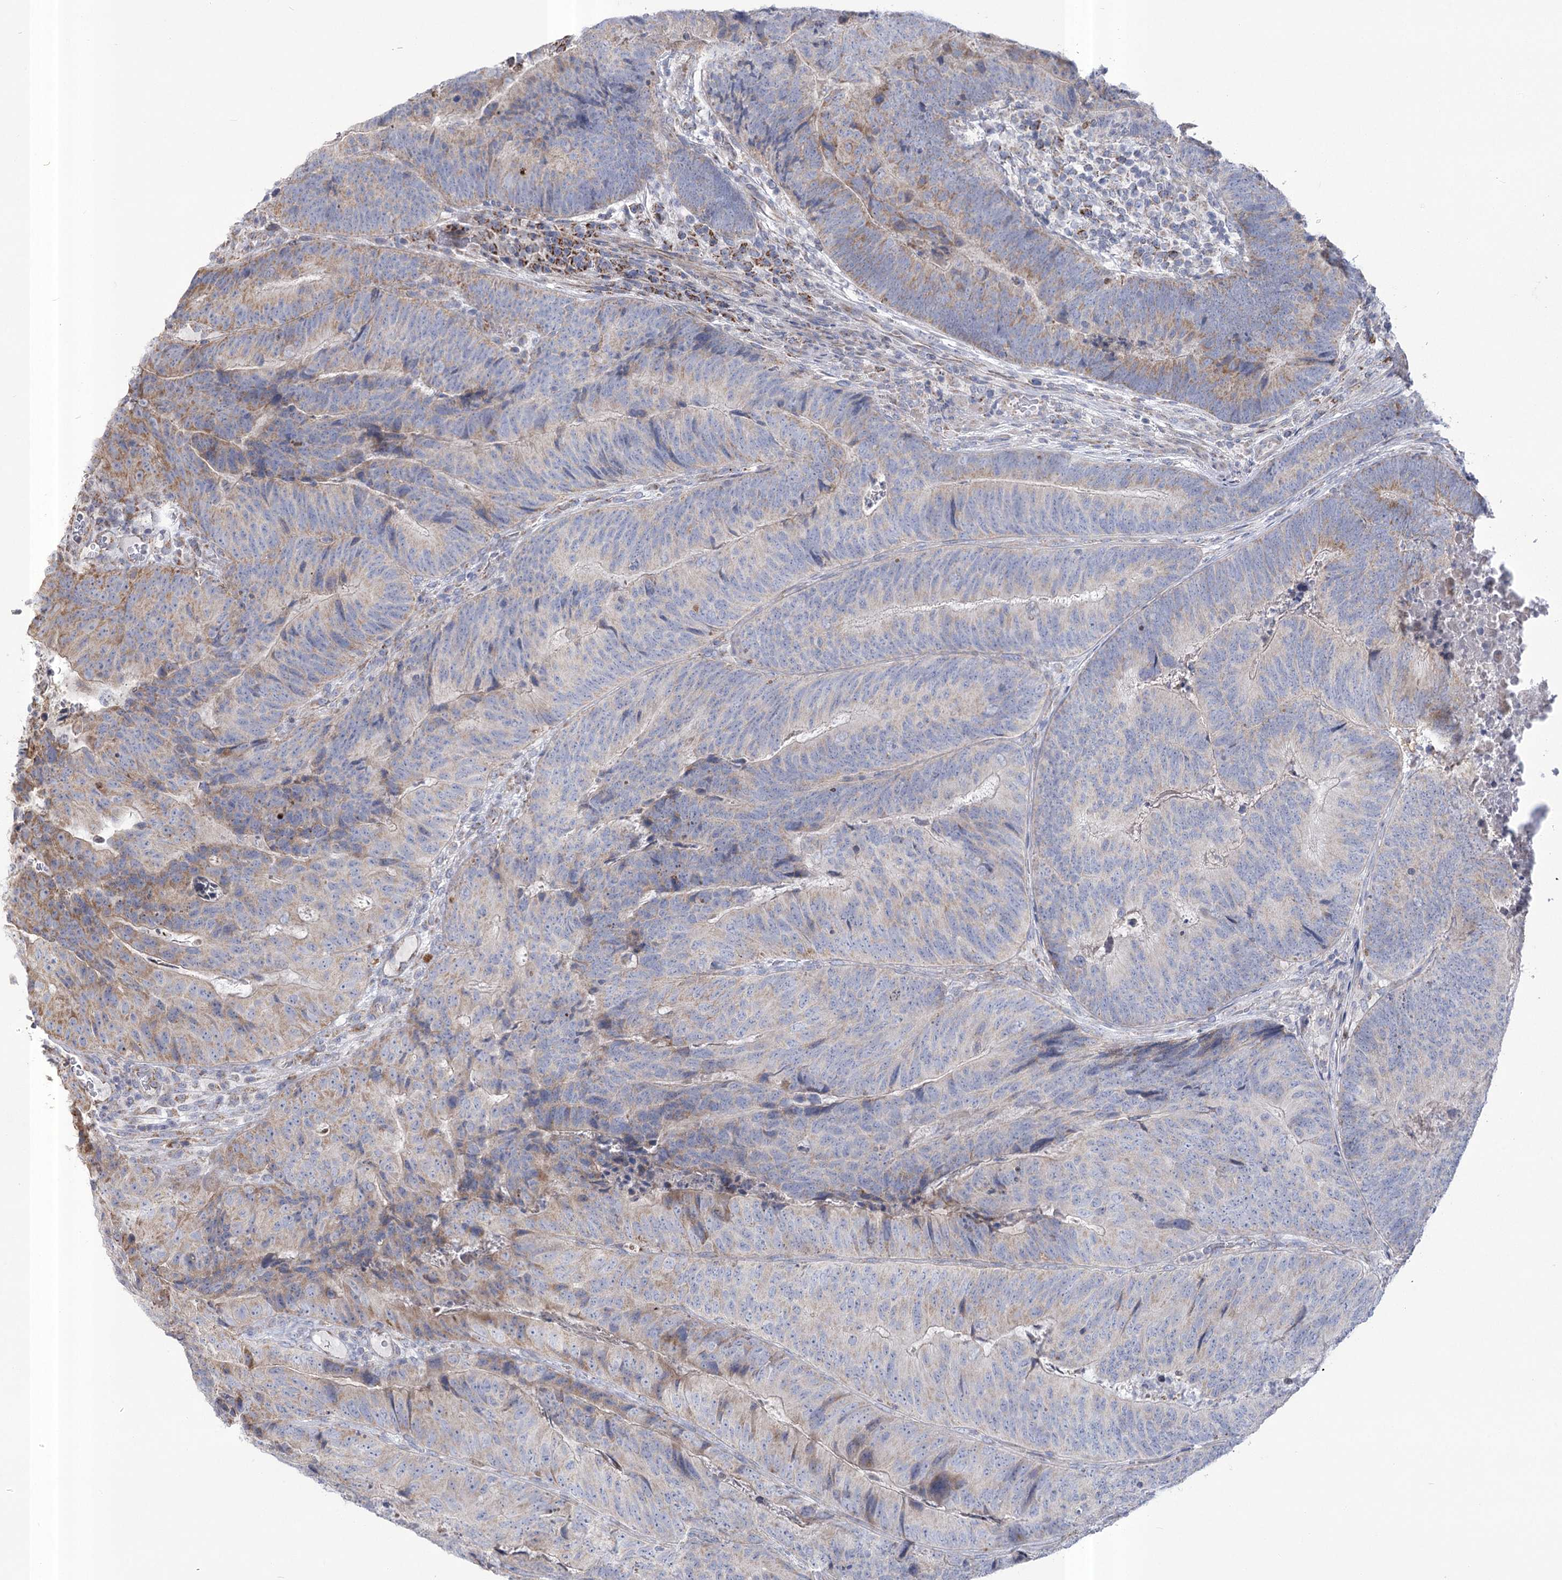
{"staining": {"intensity": "weak", "quantity": "25%-75%", "location": "cytoplasmic/membranous"}, "tissue": "colorectal cancer", "cell_type": "Tumor cells", "image_type": "cancer", "snomed": [{"axis": "morphology", "description": "Adenocarcinoma, NOS"}, {"axis": "topography", "description": "Colon"}], "caption": "Immunohistochemical staining of human colorectal cancer reveals low levels of weak cytoplasmic/membranous staining in about 25%-75% of tumor cells. The protein of interest is shown in brown color, while the nuclei are stained blue.", "gene": "PDHB", "patient": {"sex": "female", "age": 67}}